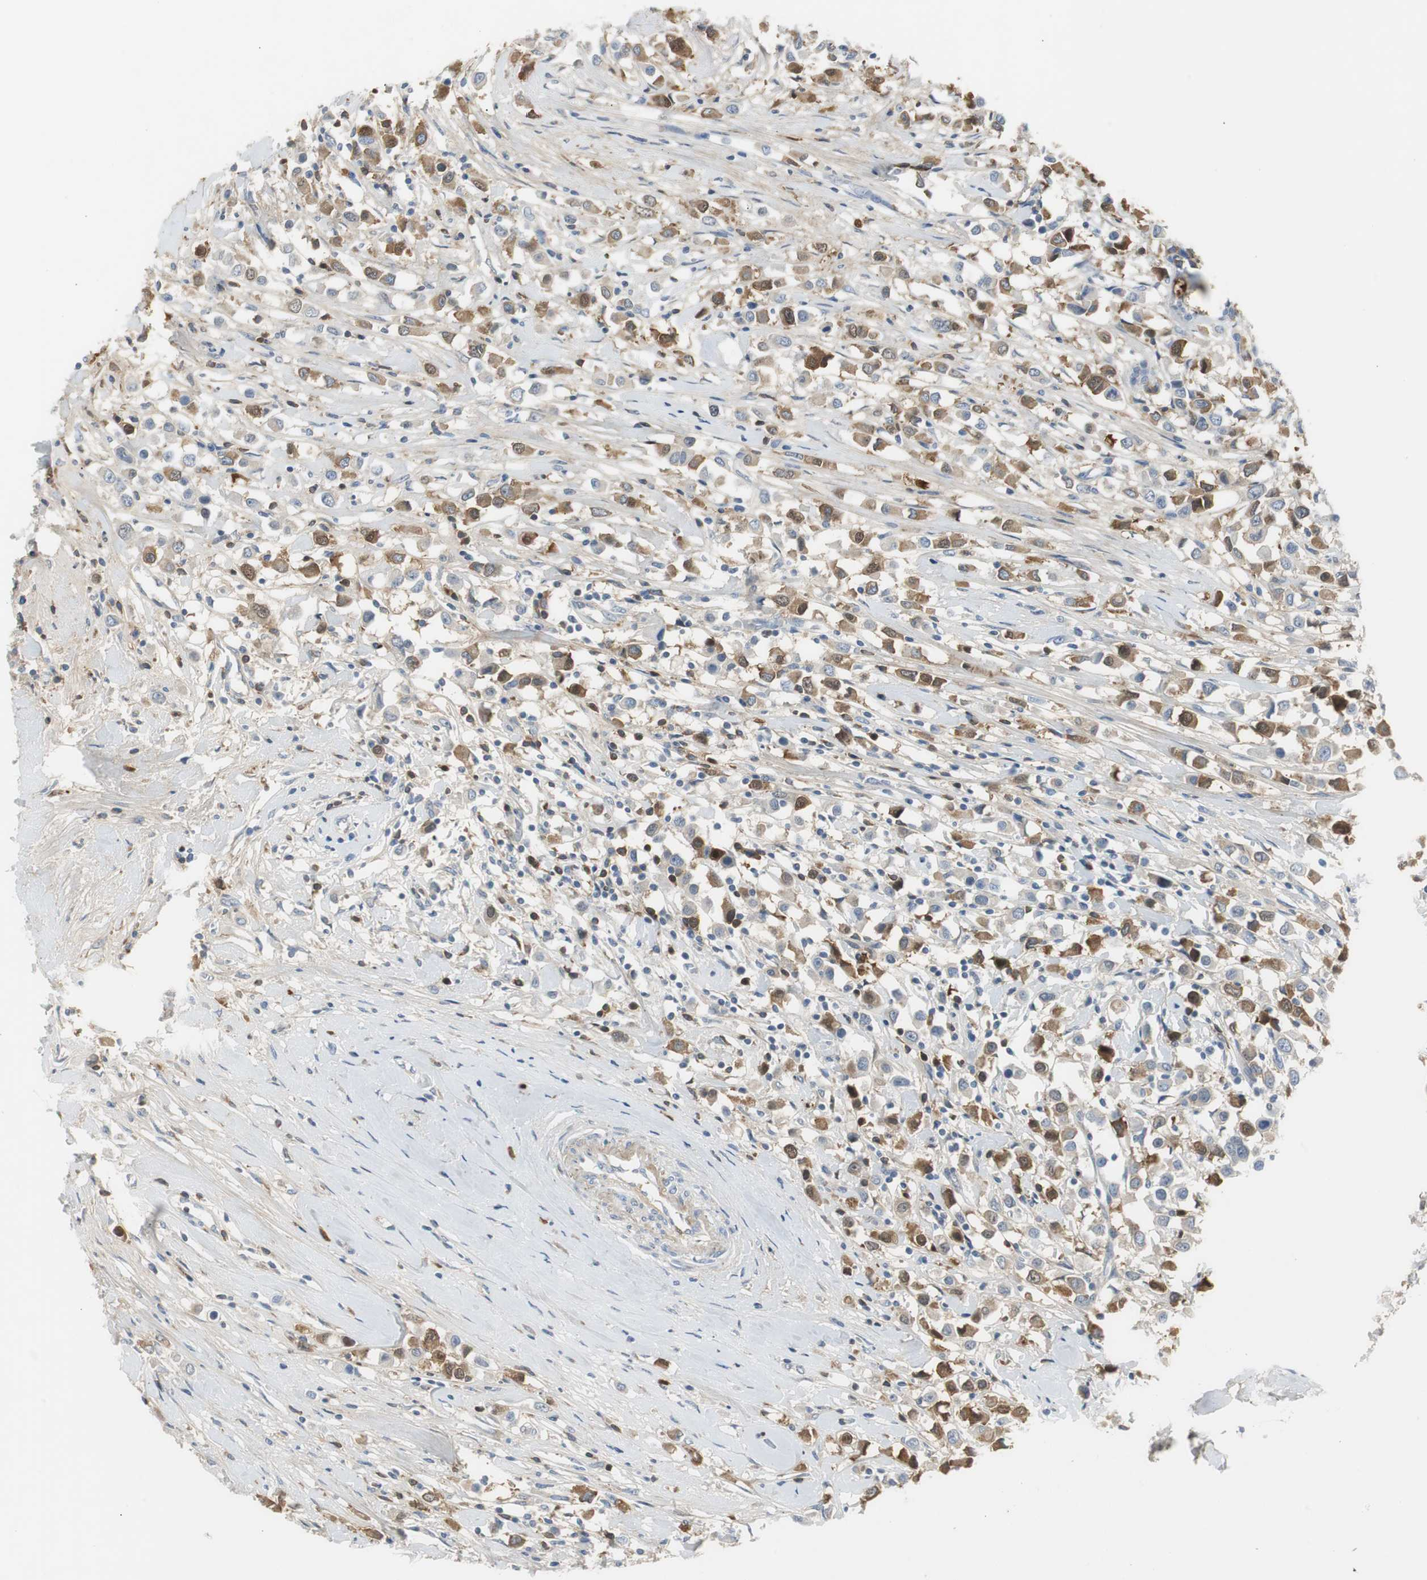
{"staining": {"intensity": "moderate", "quantity": ">75%", "location": "cytoplasmic/membranous,nuclear"}, "tissue": "breast cancer", "cell_type": "Tumor cells", "image_type": "cancer", "snomed": [{"axis": "morphology", "description": "Duct carcinoma"}, {"axis": "topography", "description": "Breast"}], "caption": "Breast cancer stained for a protein shows moderate cytoplasmic/membranous and nuclear positivity in tumor cells. Immunohistochemistry stains the protein of interest in brown and the nuclei are stained blue.", "gene": "SERPINF1", "patient": {"sex": "female", "age": 61}}